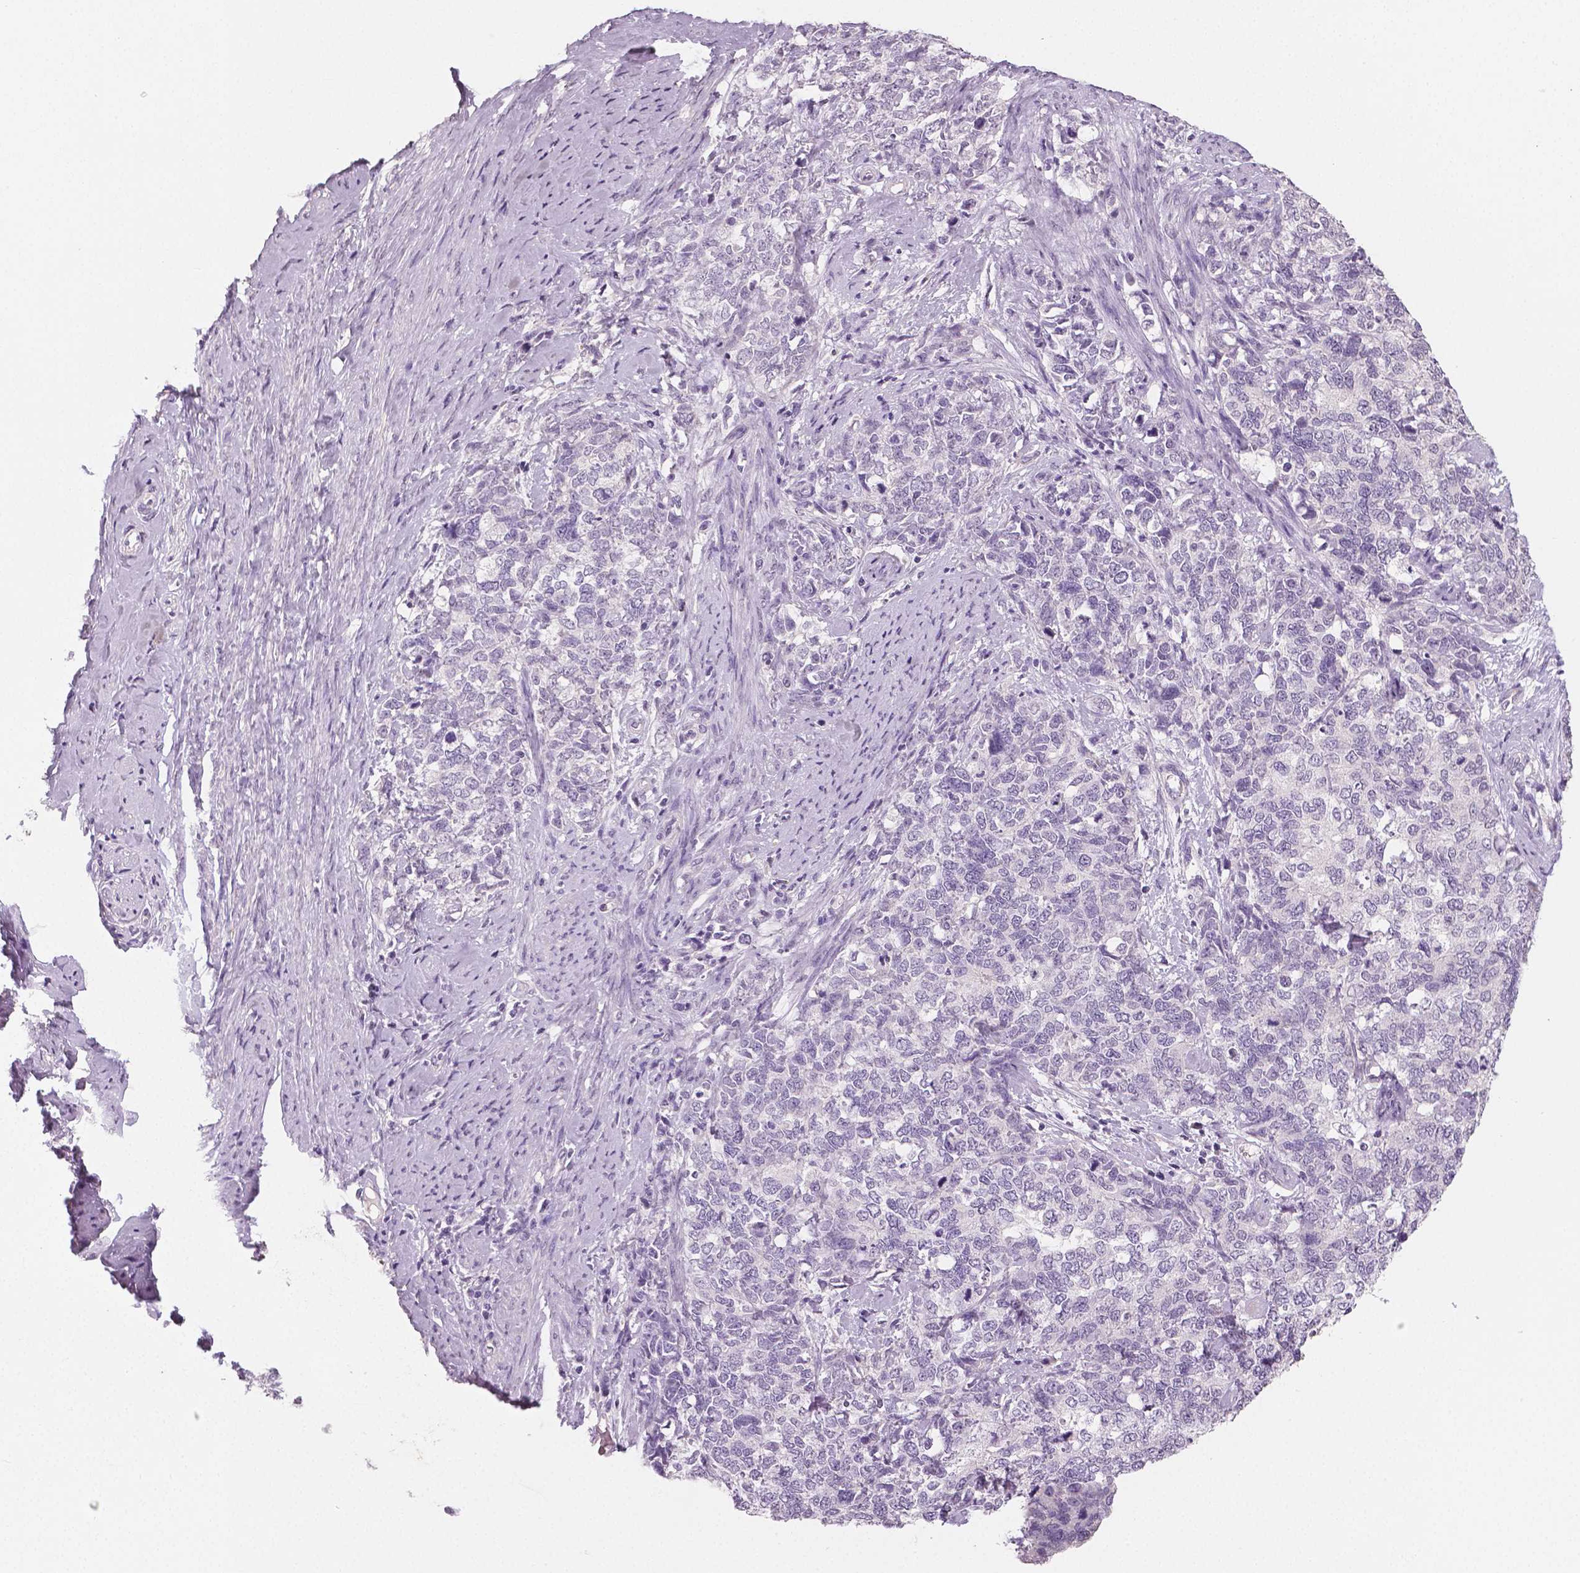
{"staining": {"intensity": "negative", "quantity": "none", "location": "none"}, "tissue": "cervical cancer", "cell_type": "Tumor cells", "image_type": "cancer", "snomed": [{"axis": "morphology", "description": "Squamous cell carcinoma, NOS"}, {"axis": "topography", "description": "Cervix"}], "caption": "Immunohistochemical staining of cervical cancer (squamous cell carcinoma) shows no significant staining in tumor cells. (Stains: DAB immunohistochemistry (IHC) with hematoxylin counter stain, Microscopy: brightfield microscopy at high magnification).", "gene": "NECAB1", "patient": {"sex": "female", "age": 63}}